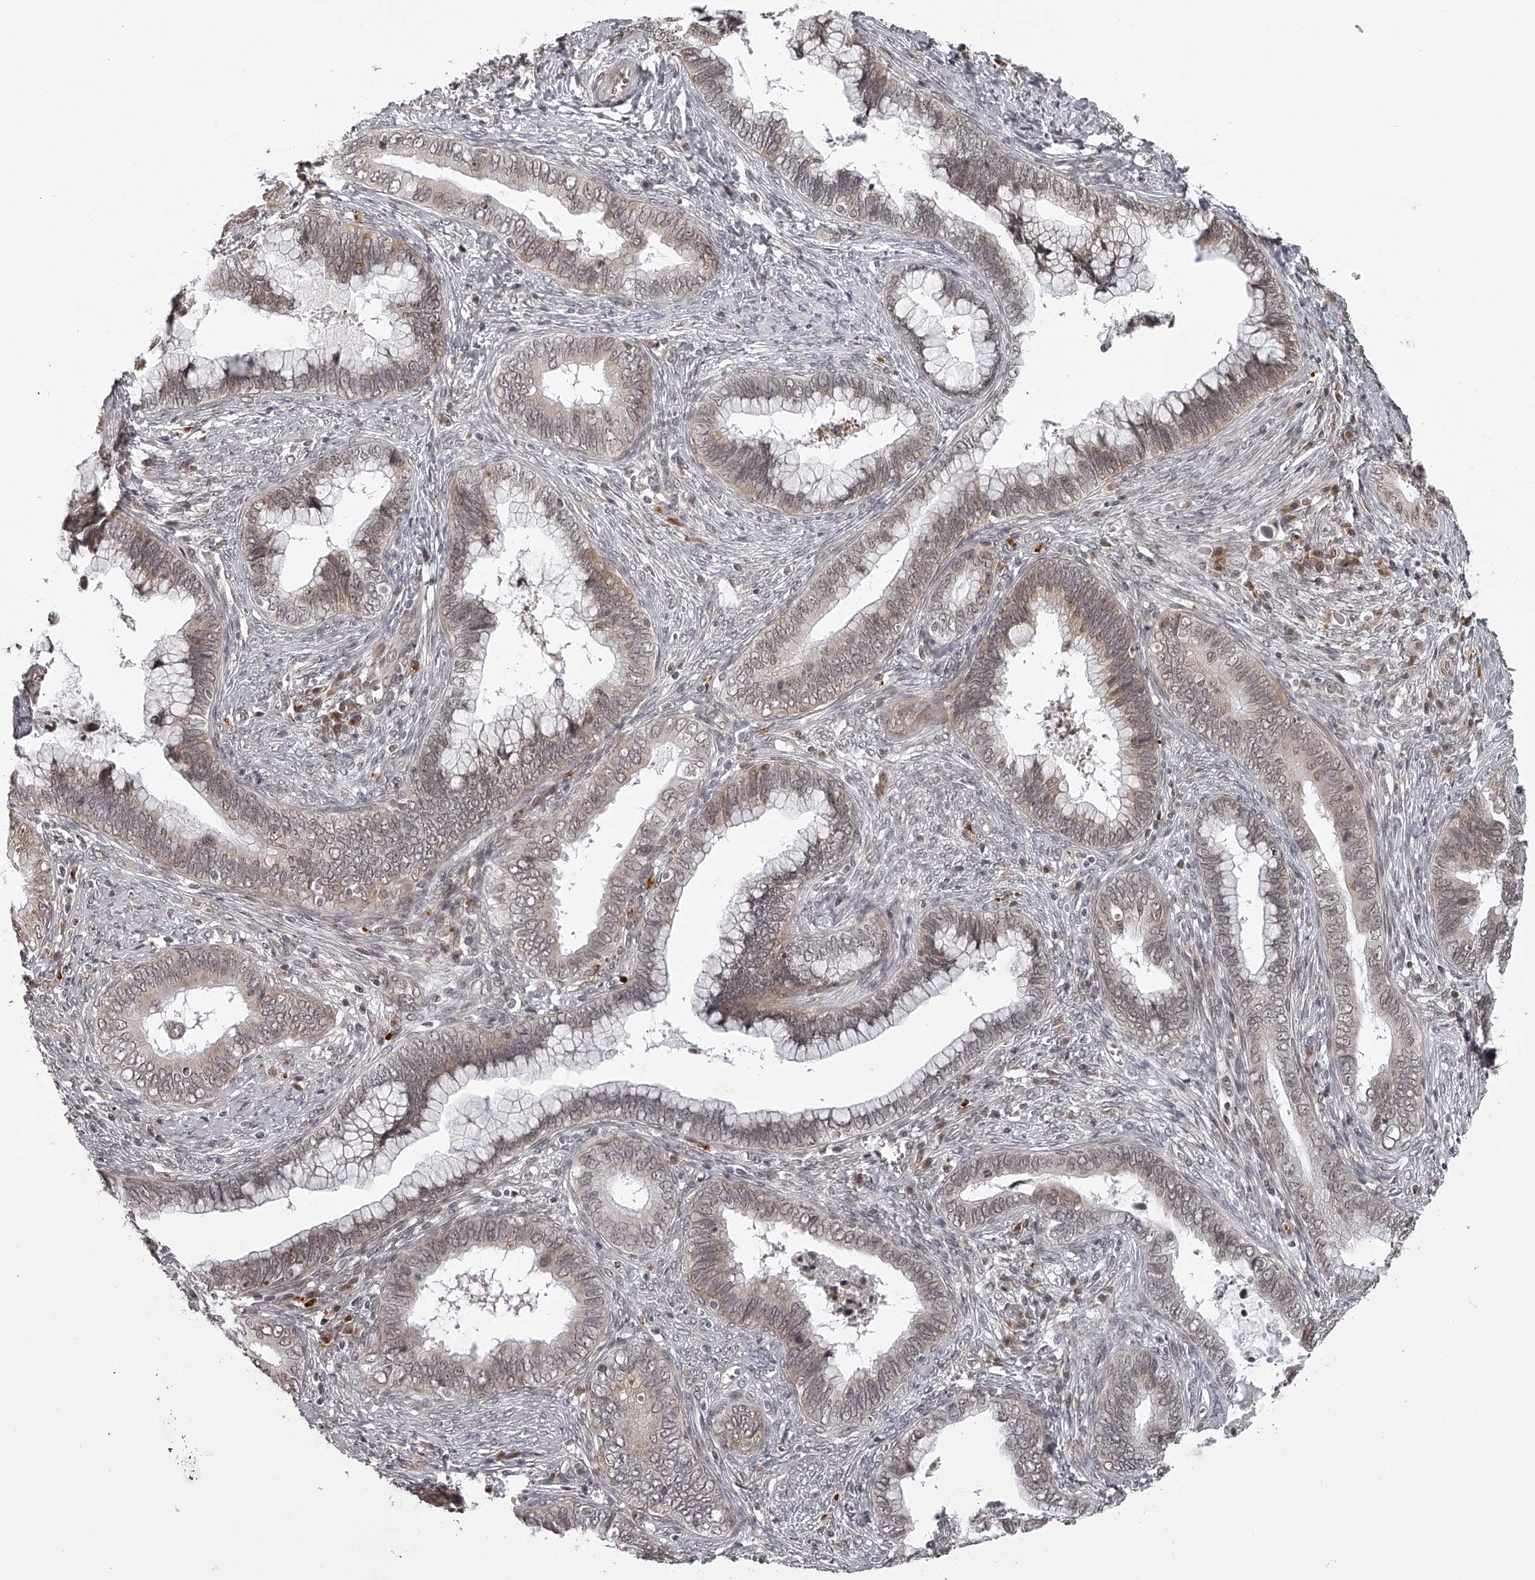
{"staining": {"intensity": "weak", "quantity": "25%-75%", "location": "cytoplasmic/membranous,nuclear"}, "tissue": "cervical cancer", "cell_type": "Tumor cells", "image_type": "cancer", "snomed": [{"axis": "morphology", "description": "Adenocarcinoma, NOS"}, {"axis": "topography", "description": "Cervix"}], "caption": "Brown immunohistochemical staining in adenocarcinoma (cervical) reveals weak cytoplasmic/membranous and nuclear staining in approximately 25%-75% of tumor cells.", "gene": "ODF2L", "patient": {"sex": "female", "age": 44}}